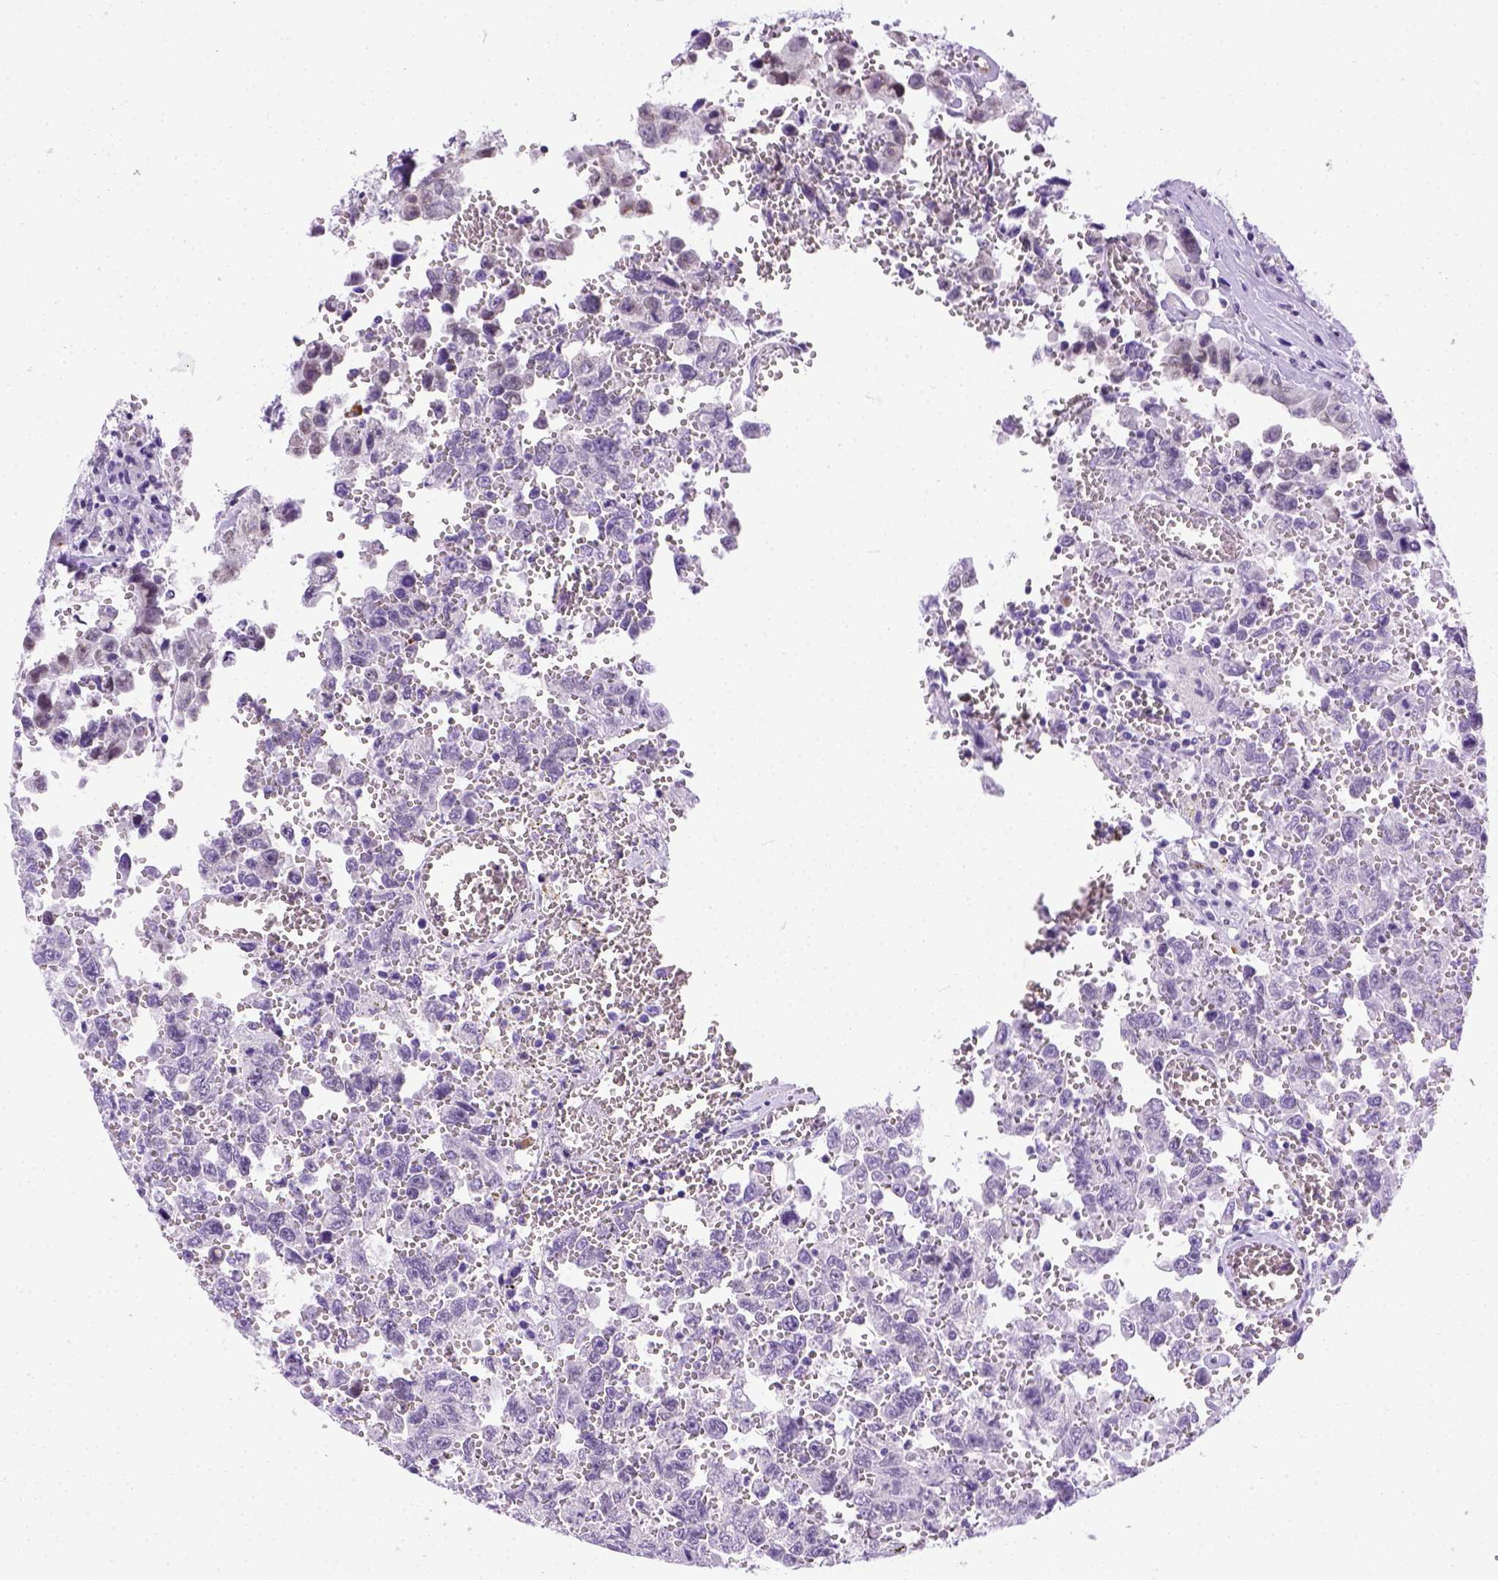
{"staining": {"intensity": "negative", "quantity": "none", "location": "none"}, "tissue": "testis cancer", "cell_type": "Tumor cells", "image_type": "cancer", "snomed": [{"axis": "morphology", "description": "Carcinoma, Embryonal, NOS"}, {"axis": "topography", "description": "Testis"}], "caption": "Immunohistochemistry (IHC) of human embryonal carcinoma (testis) demonstrates no expression in tumor cells. (DAB immunohistochemistry (IHC) visualized using brightfield microscopy, high magnification).", "gene": "FAM184B", "patient": {"sex": "male", "age": 36}}